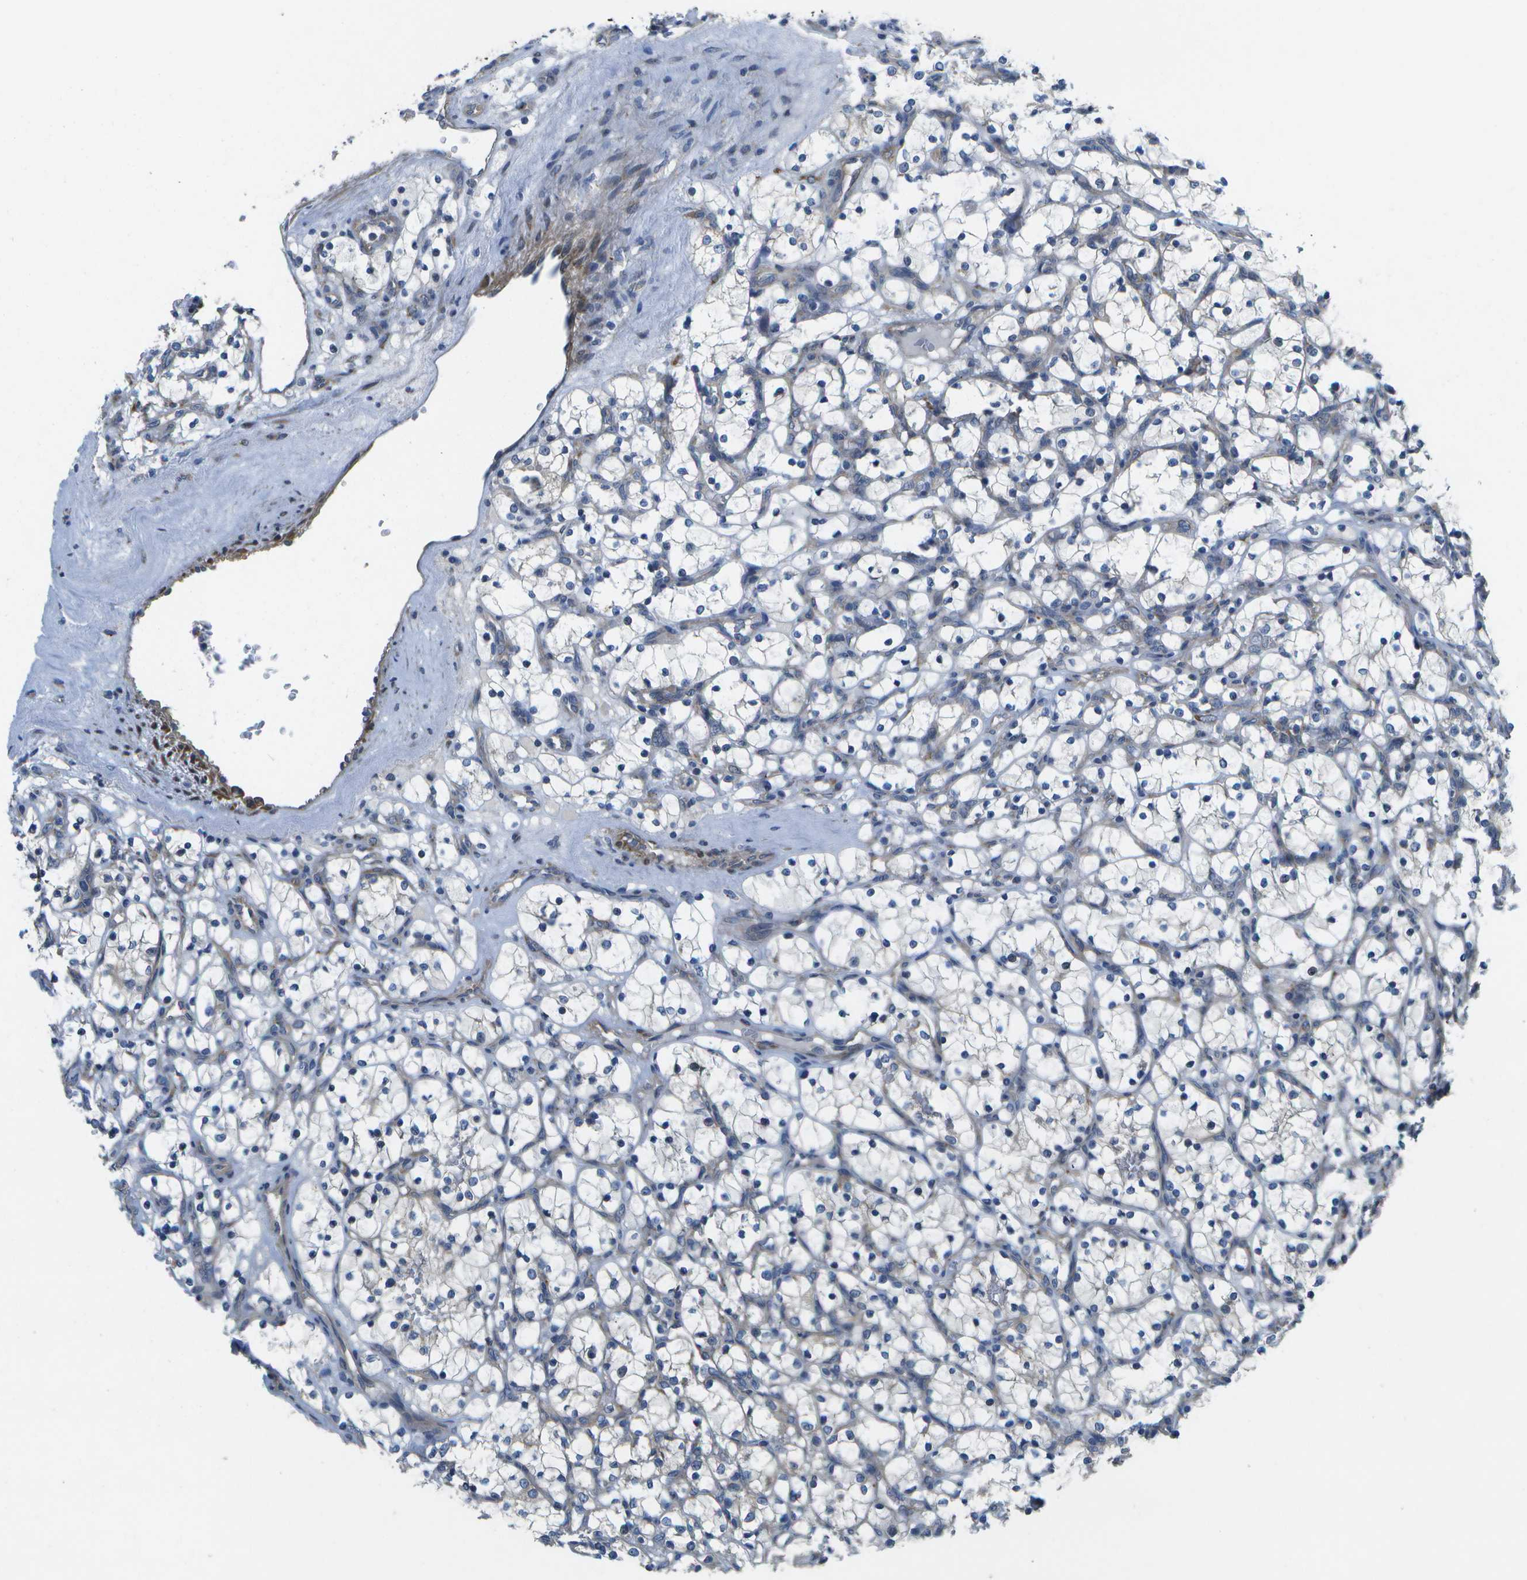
{"staining": {"intensity": "negative", "quantity": "none", "location": "none"}, "tissue": "renal cancer", "cell_type": "Tumor cells", "image_type": "cancer", "snomed": [{"axis": "morphology", "description": "Adenocarcinoma, NOS"}, {"axis": "topography", "description": "Kidney"}], "caption": "This is an immunohistochemistry micrograph of adenocarcinoma (renal). There is no staining in tumor cells.", "gene": "P3H1", "patient": {"sex": "female", "age": 69}}